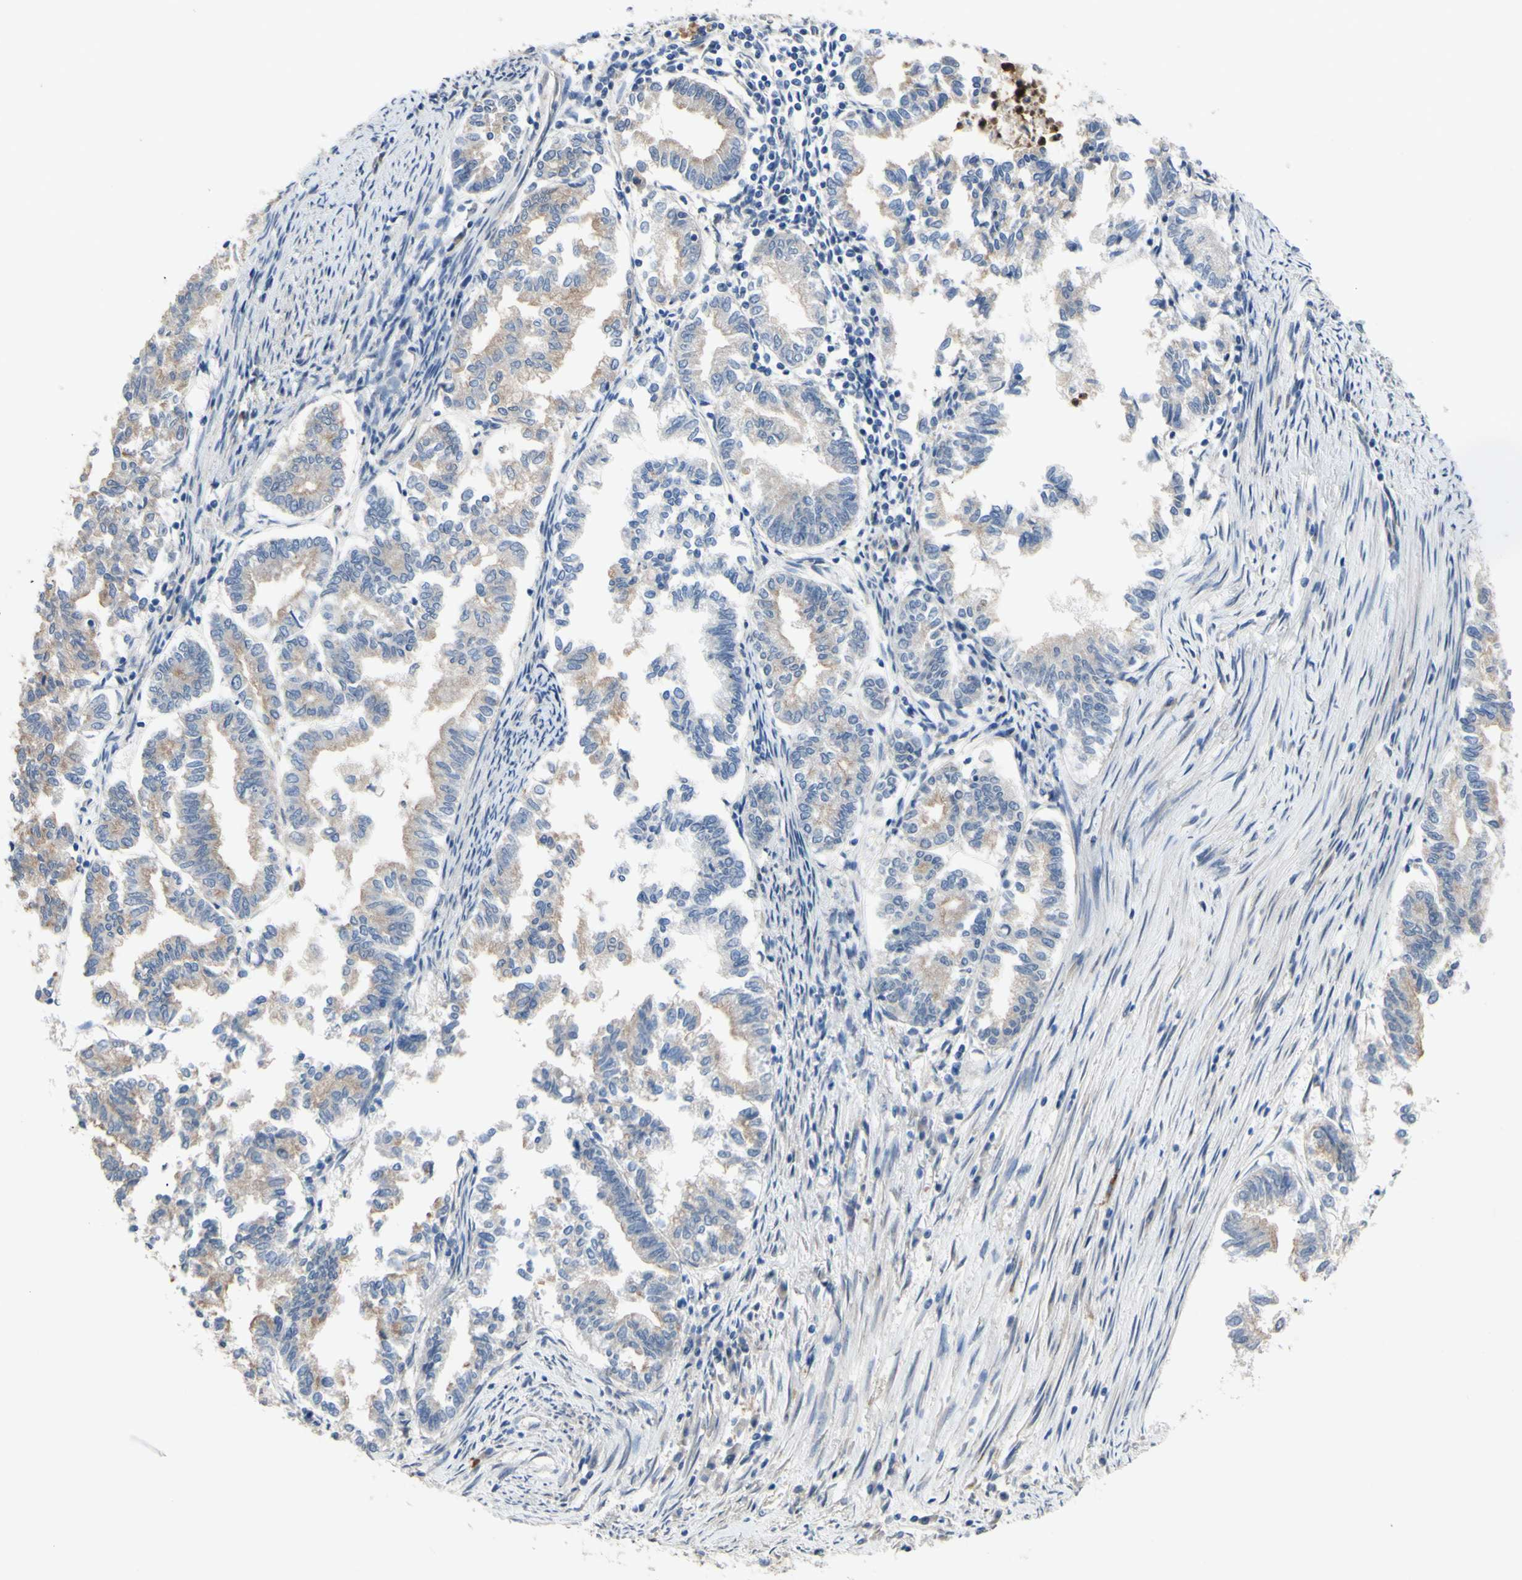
{"staining": {"intensity": "weak", "quantity": ">75%", "location": "cytoplasmic/membranous"}, "tissue": "endometrial cancer", "cell_type": "Tumor cells", "image_type": "cancer", "snomed": [{"axis": "morphology", "description": "Necrosis, NOS"}, {"axis": "morphology", "description": "Adenocarcinoma, NOS"}, {"axis": "topography", "description": "Endometrium"}], "caption": "Immunohistochemistry of human endometrial cancer displays low levels of weak cytoplasmic/membranous expression in about >75% of tumor cells.", "gene": "GRAMD2B", "patient": {"sex": "female", "age": 79}}